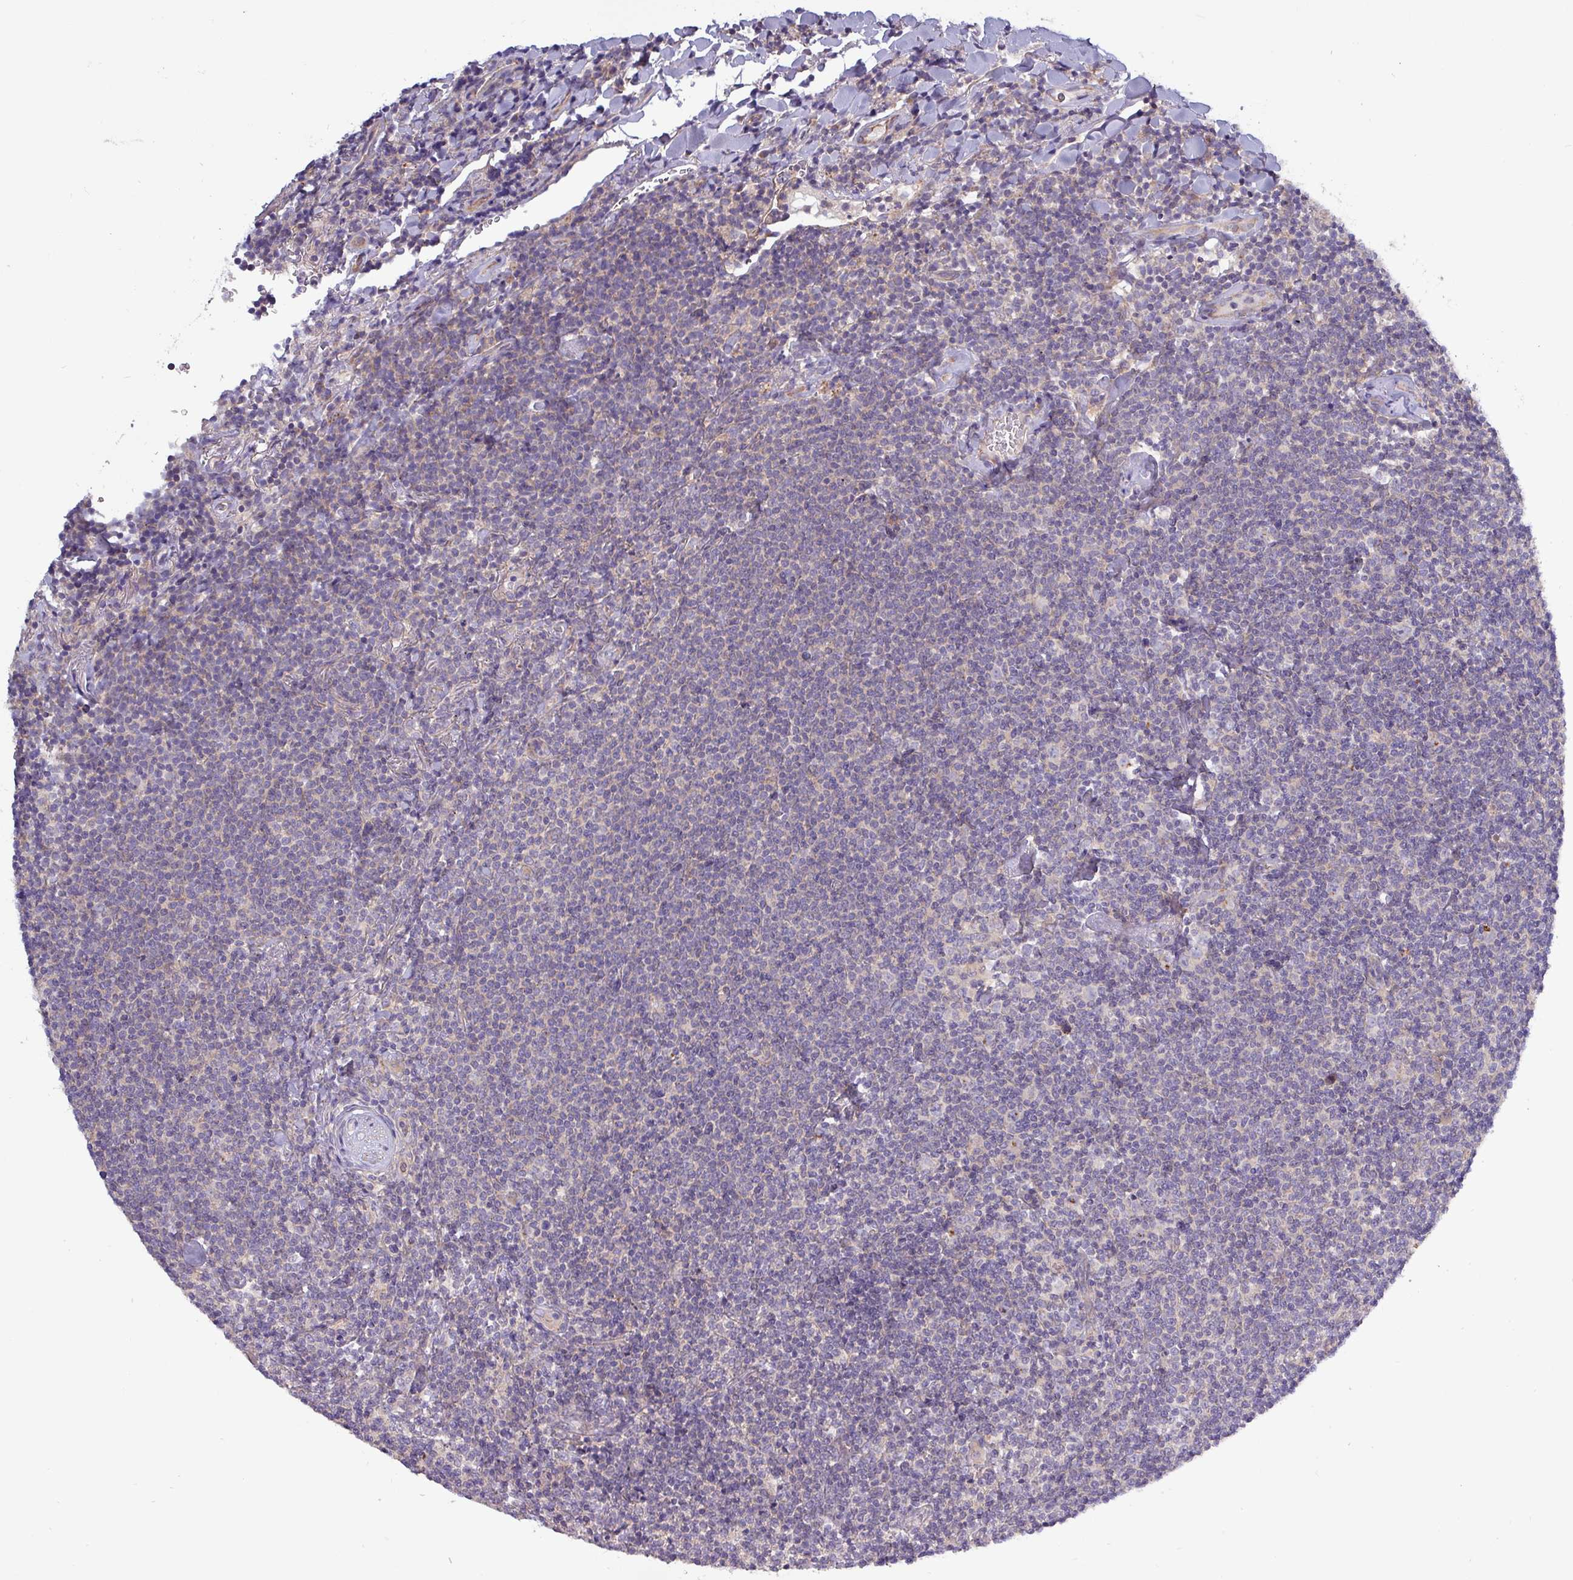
{"staining": {"intensity": "negative", "quantity": "none", "location": "none"}, "tissue": "lymphoma", "cell_type": "Tumor cells", "image_type": "cancer", "snomed": [{"axis": "morphology", "description": "Malignant lymphoma, non-Hodgkin's type, Low grade"}, {"axis": "topography", "description": "Lung"}], "caption": "Tumor cells are negative for brown protein staining in malignant lymphoma, non-Hodgkin's type (low-grade).", "gene": "PLIN2", "patient": {"sex": "female", "age": 71}}